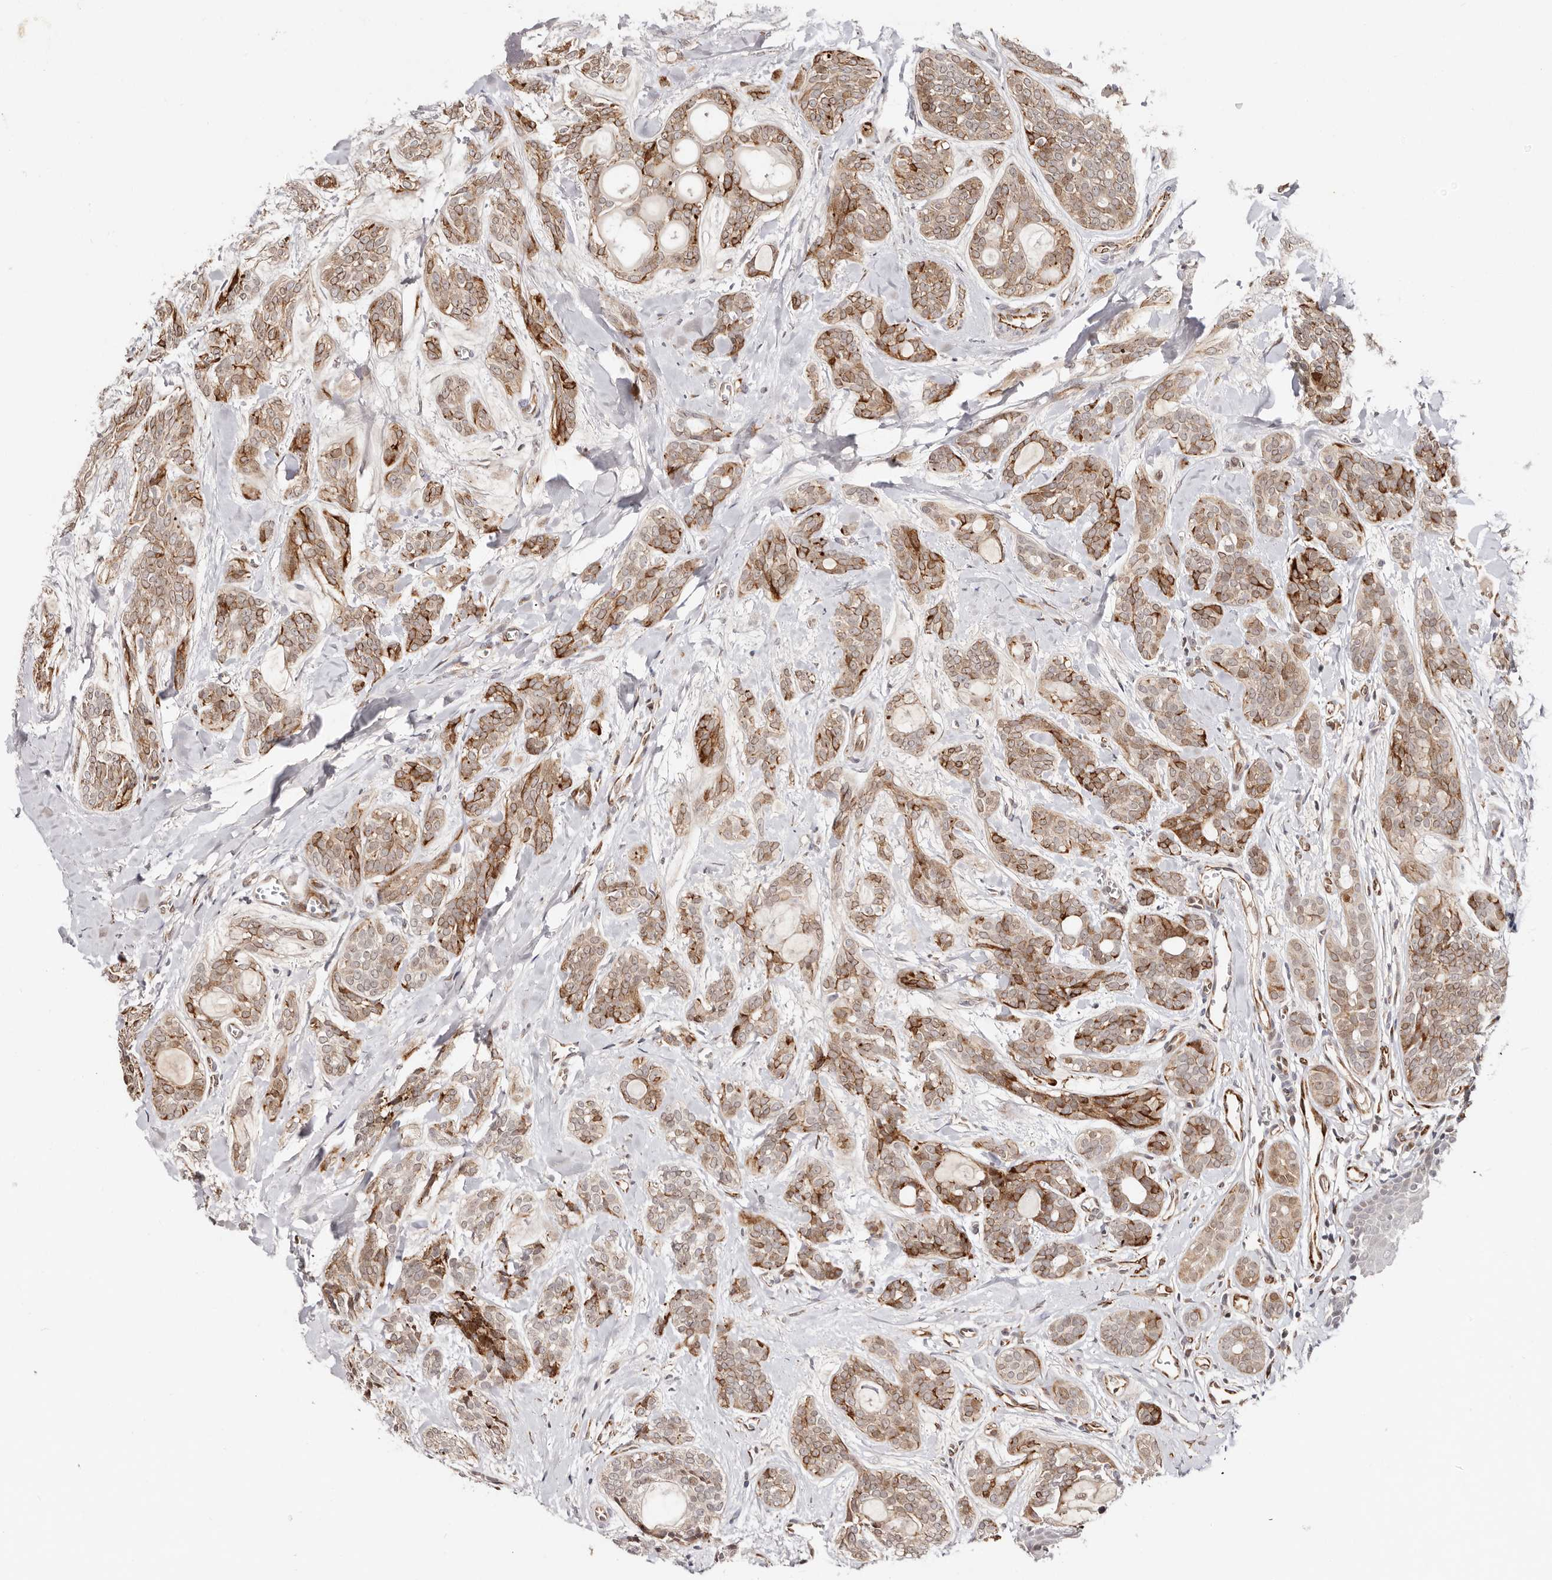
{"staining": {"intensity": "moderate", "quantity": "25%-75%", "location": "cytoplasmic/membranous"}, "tissue": "head and neck cancer", "cell_type": "Tumor cells", "image_type": "cancer", "snomed": [{"axis": "morphology", "description": "Adenocarcinoma, NOS"}, {"axis": "topography", "description": "Head-Neck"}], "caption": "Moderate cytoplasmic/membranous protein staining is appreciated in about 25%-75% of tumor cells in head and neck cancer.", "gene": "BCL2L15", "patient": {"sex": "male", "age": 66}}